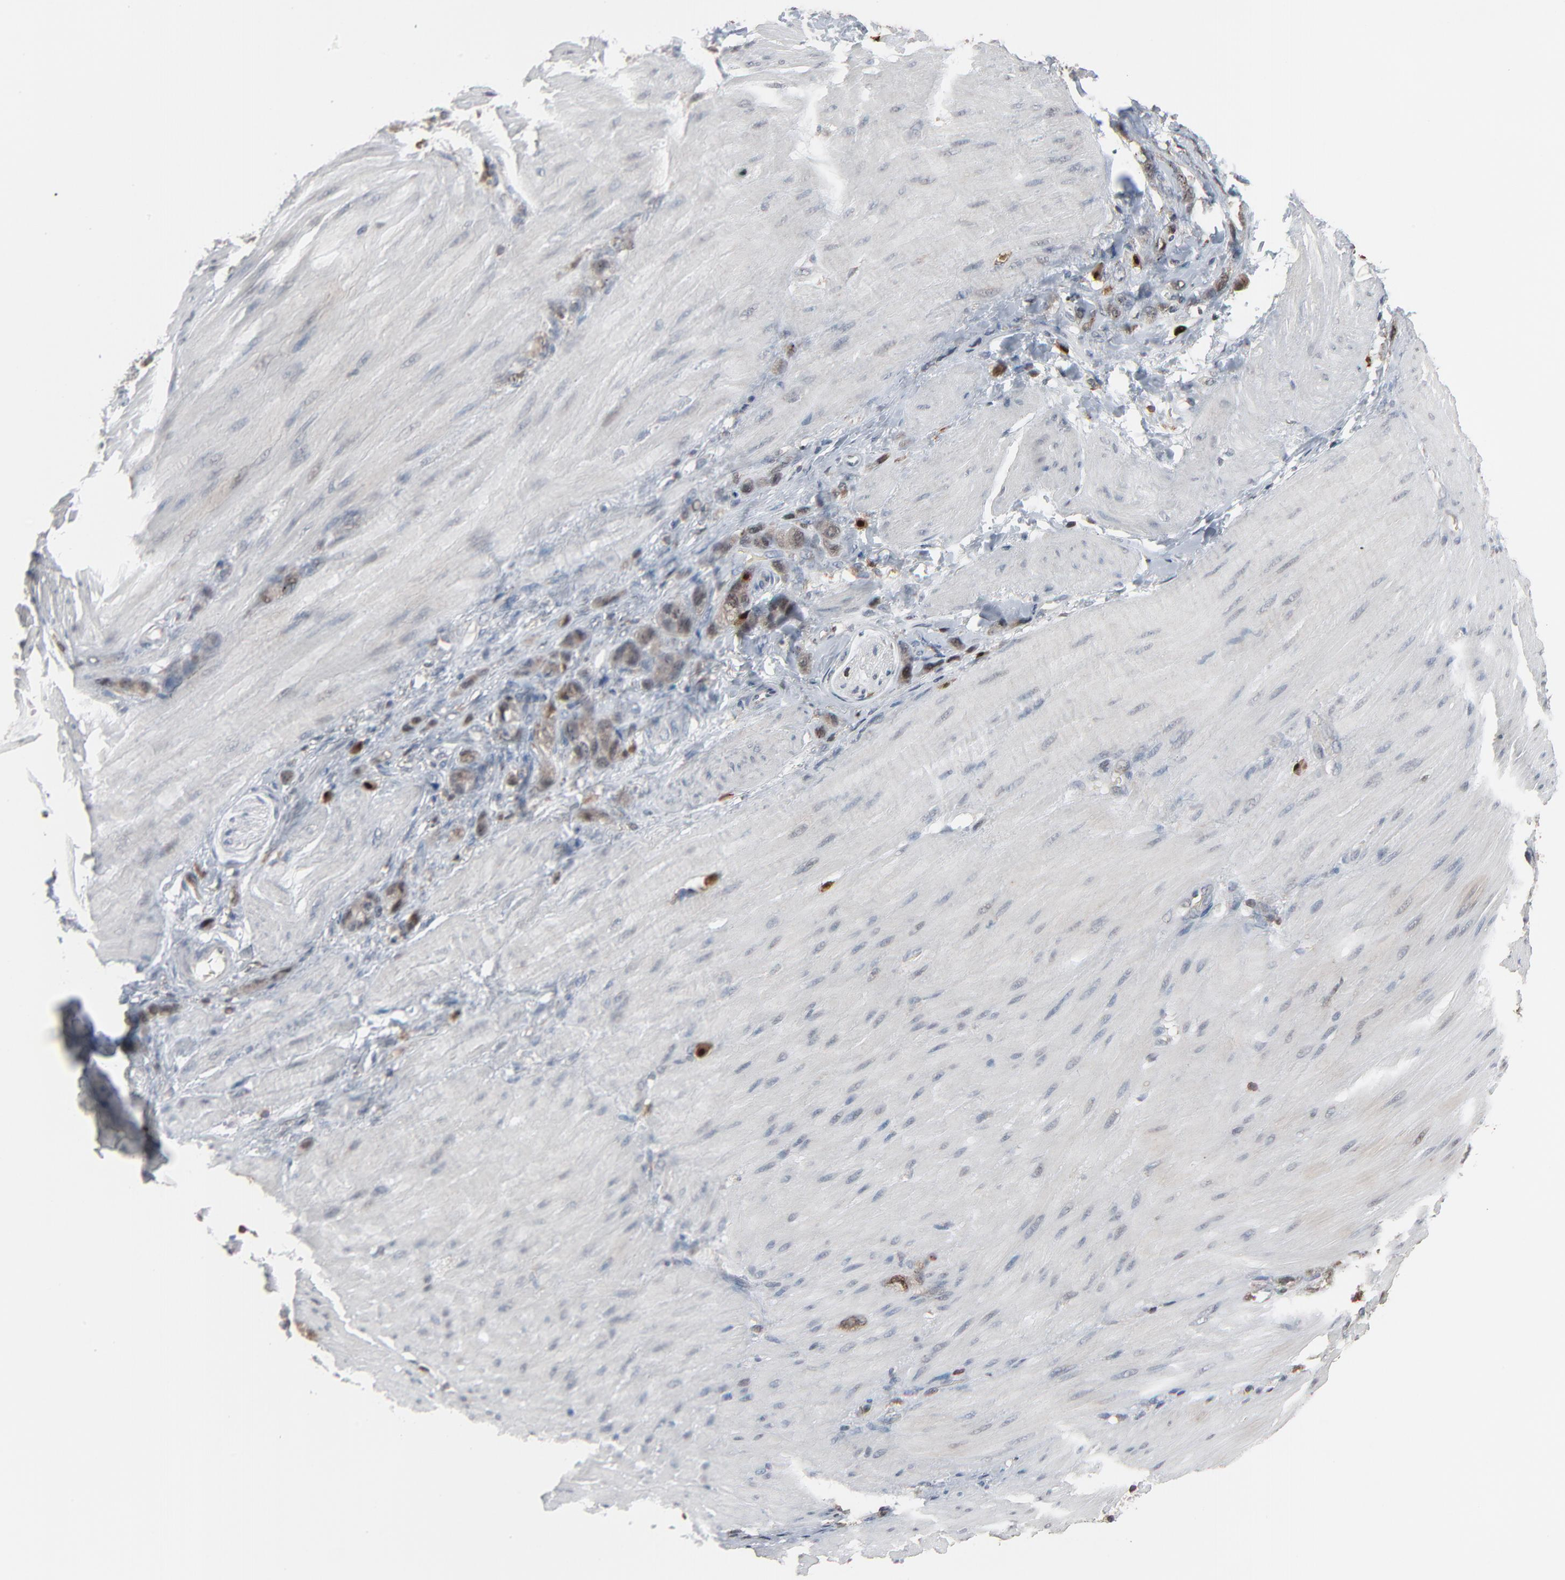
{"staining": {"intensity": "weak", "quantity": ">75%", "location": "cytoplasmic/membranous"}, "tissue": "stomach cancer", "cell_type": "Tumor cells", "image_type": "cancer", "snomed": [{"axis": "morphology", "description": "Normal tissue, NOS"}, {"axis": "morphology", "description": "Adenocarcinoma, NOS"}, {"axis": "topography", "description": "Stomach"}], "caption": "Immunohistochemistry of stomach cancer displays low levels of weak cytoplasmic/membranous staining in approximately >75% of tumor cells.", "gene": "DOCK8", "patient": {"sex": "male", "age": 82}}